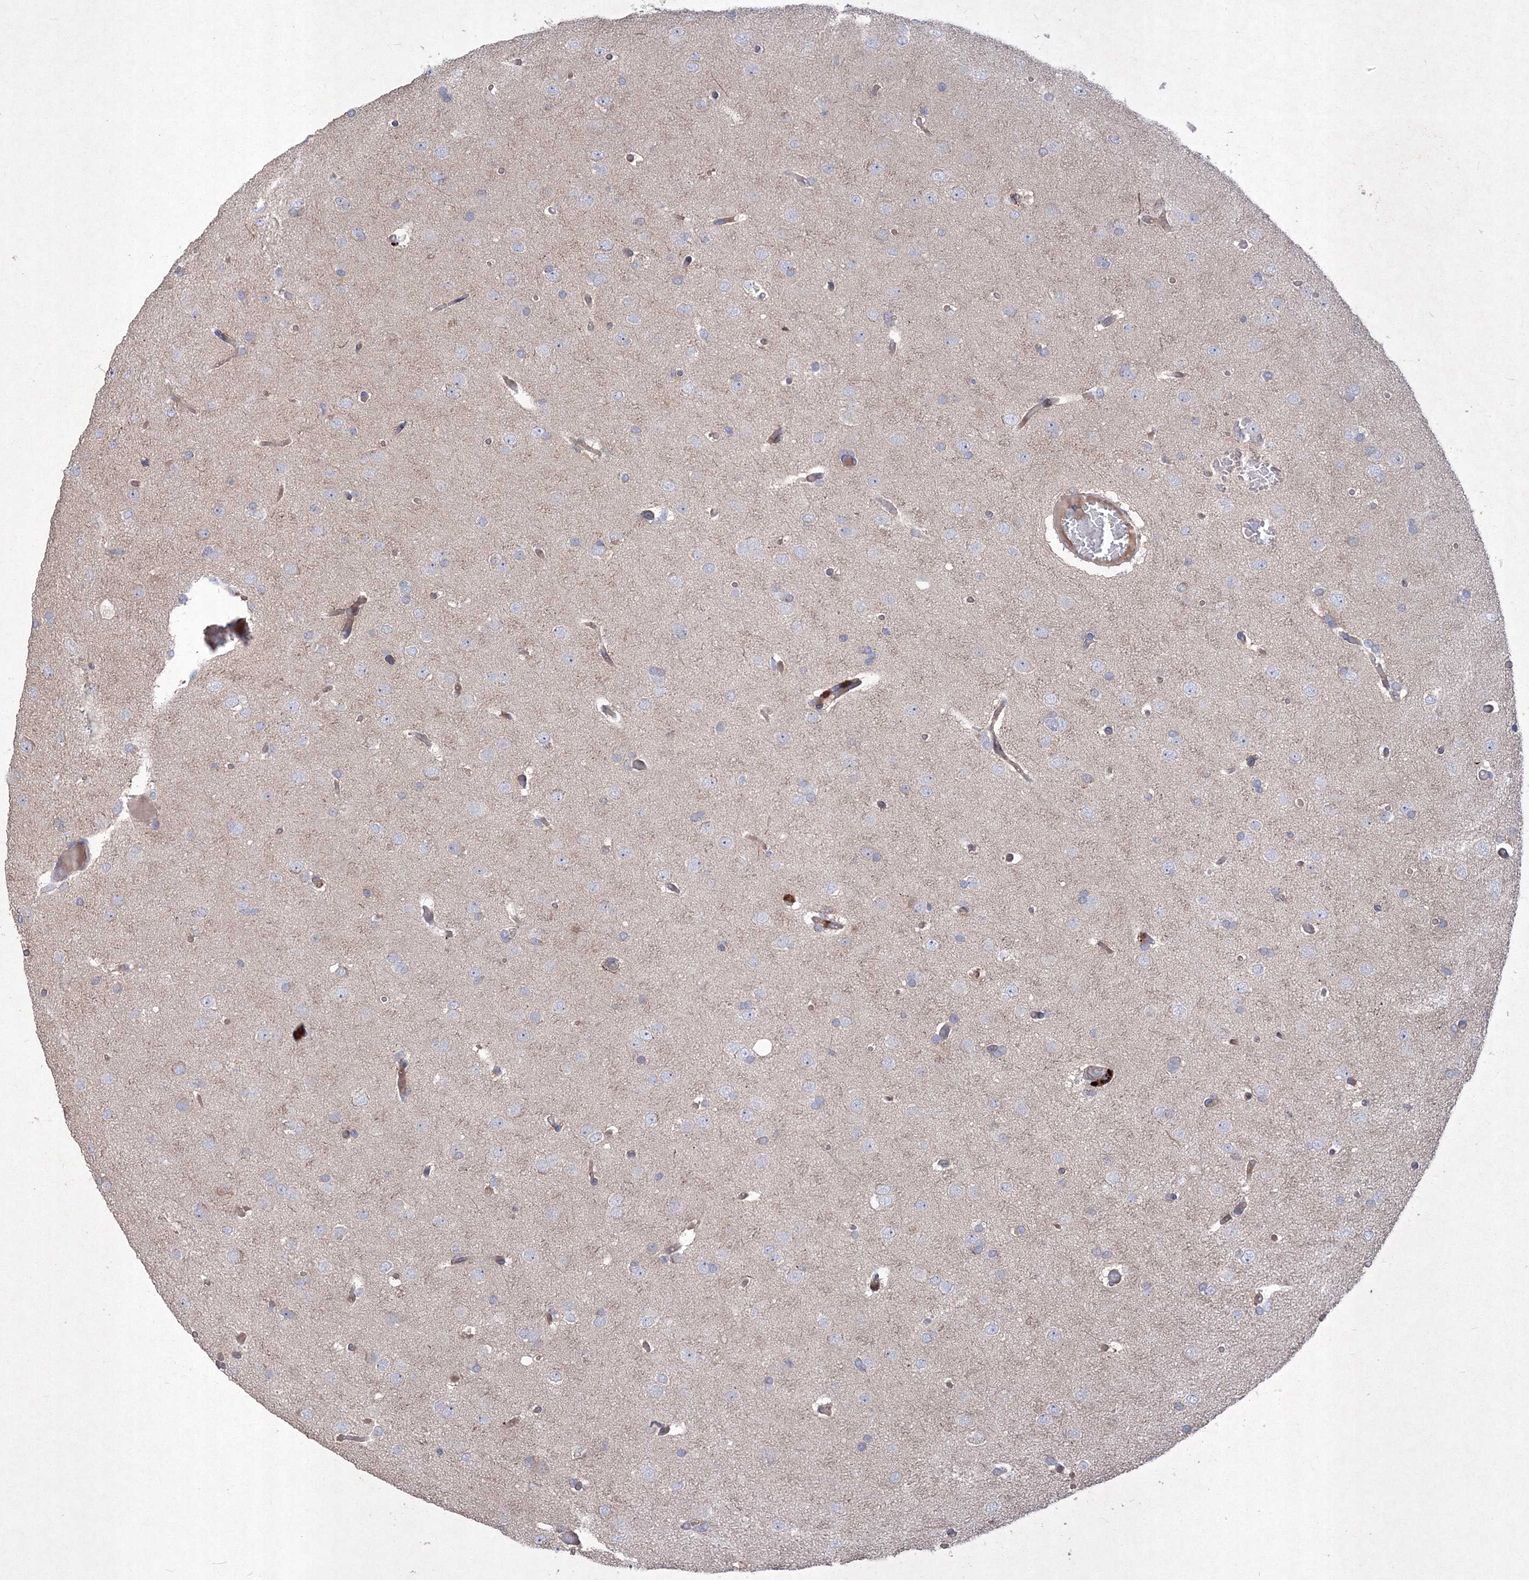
{"staining": {"intensity": "negative", "quantity": "none", "location": "none"}, "tissue": "glioma", "cell_type": "Tumor cells", "image_type": "cancer", "snomed": [{"axis": "morphology", "description": "Glioma, malignant, High grade"}, {"axis": "topography", "description": "Cerebral cortex"}], "caption": "A high-resolution micrograph shows IHC staining of high-grade glioma (malignant), which reveals no significant expression in tumor cells.", "gene": "MTRF1L", "patient": {"sex": "female", "age": 36}}